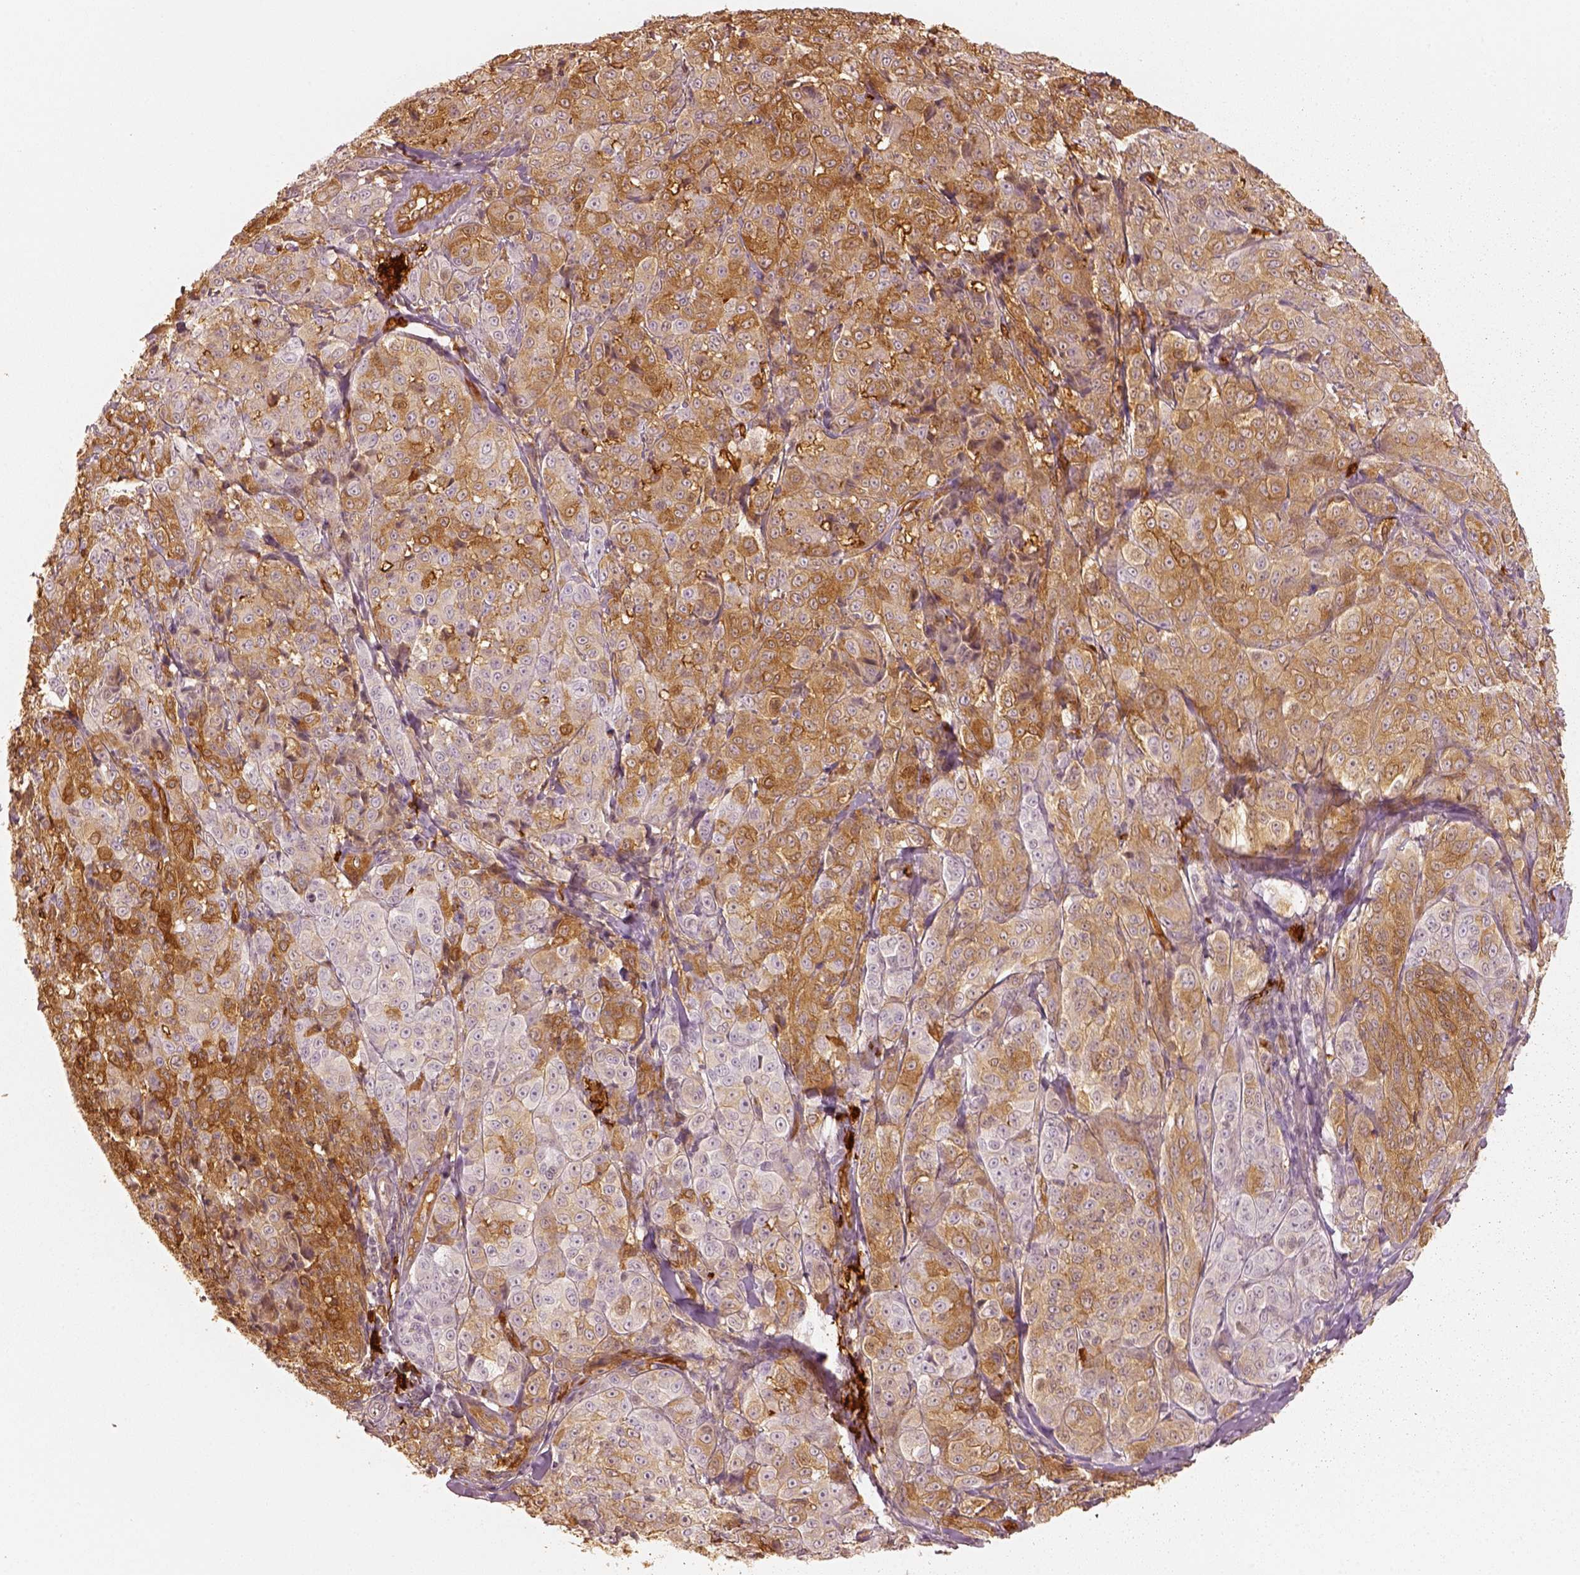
{"staining": {"intensity": "moderate", "quantity": "25%-75%", "location": "cytoplasmic/membranous"}, "tissue": "melanoma", "cell_type": "Tumor cells", "image_type": "cancer", "snomed": [{"axis": "morphology", "description": "Malignant melanoma, NOS"}, {"axis": "topography", "description": "Skin"}], "caption": "IHC staining of malignant melanoma, which demonstrates medium levels of moderate cytoplasmic/membranous staining in approximately 25%-75% of tumor cells indicating moderate cytoplasmic/membranous protein expression. The staining was performed using DAB (3,3'-diaminobenzidine) (brown) for protein detection and nuclei were counterstained in hematoxylin (blue).", "gene": "FSCN1", "patient": {"sex": "male", "age": 89}}